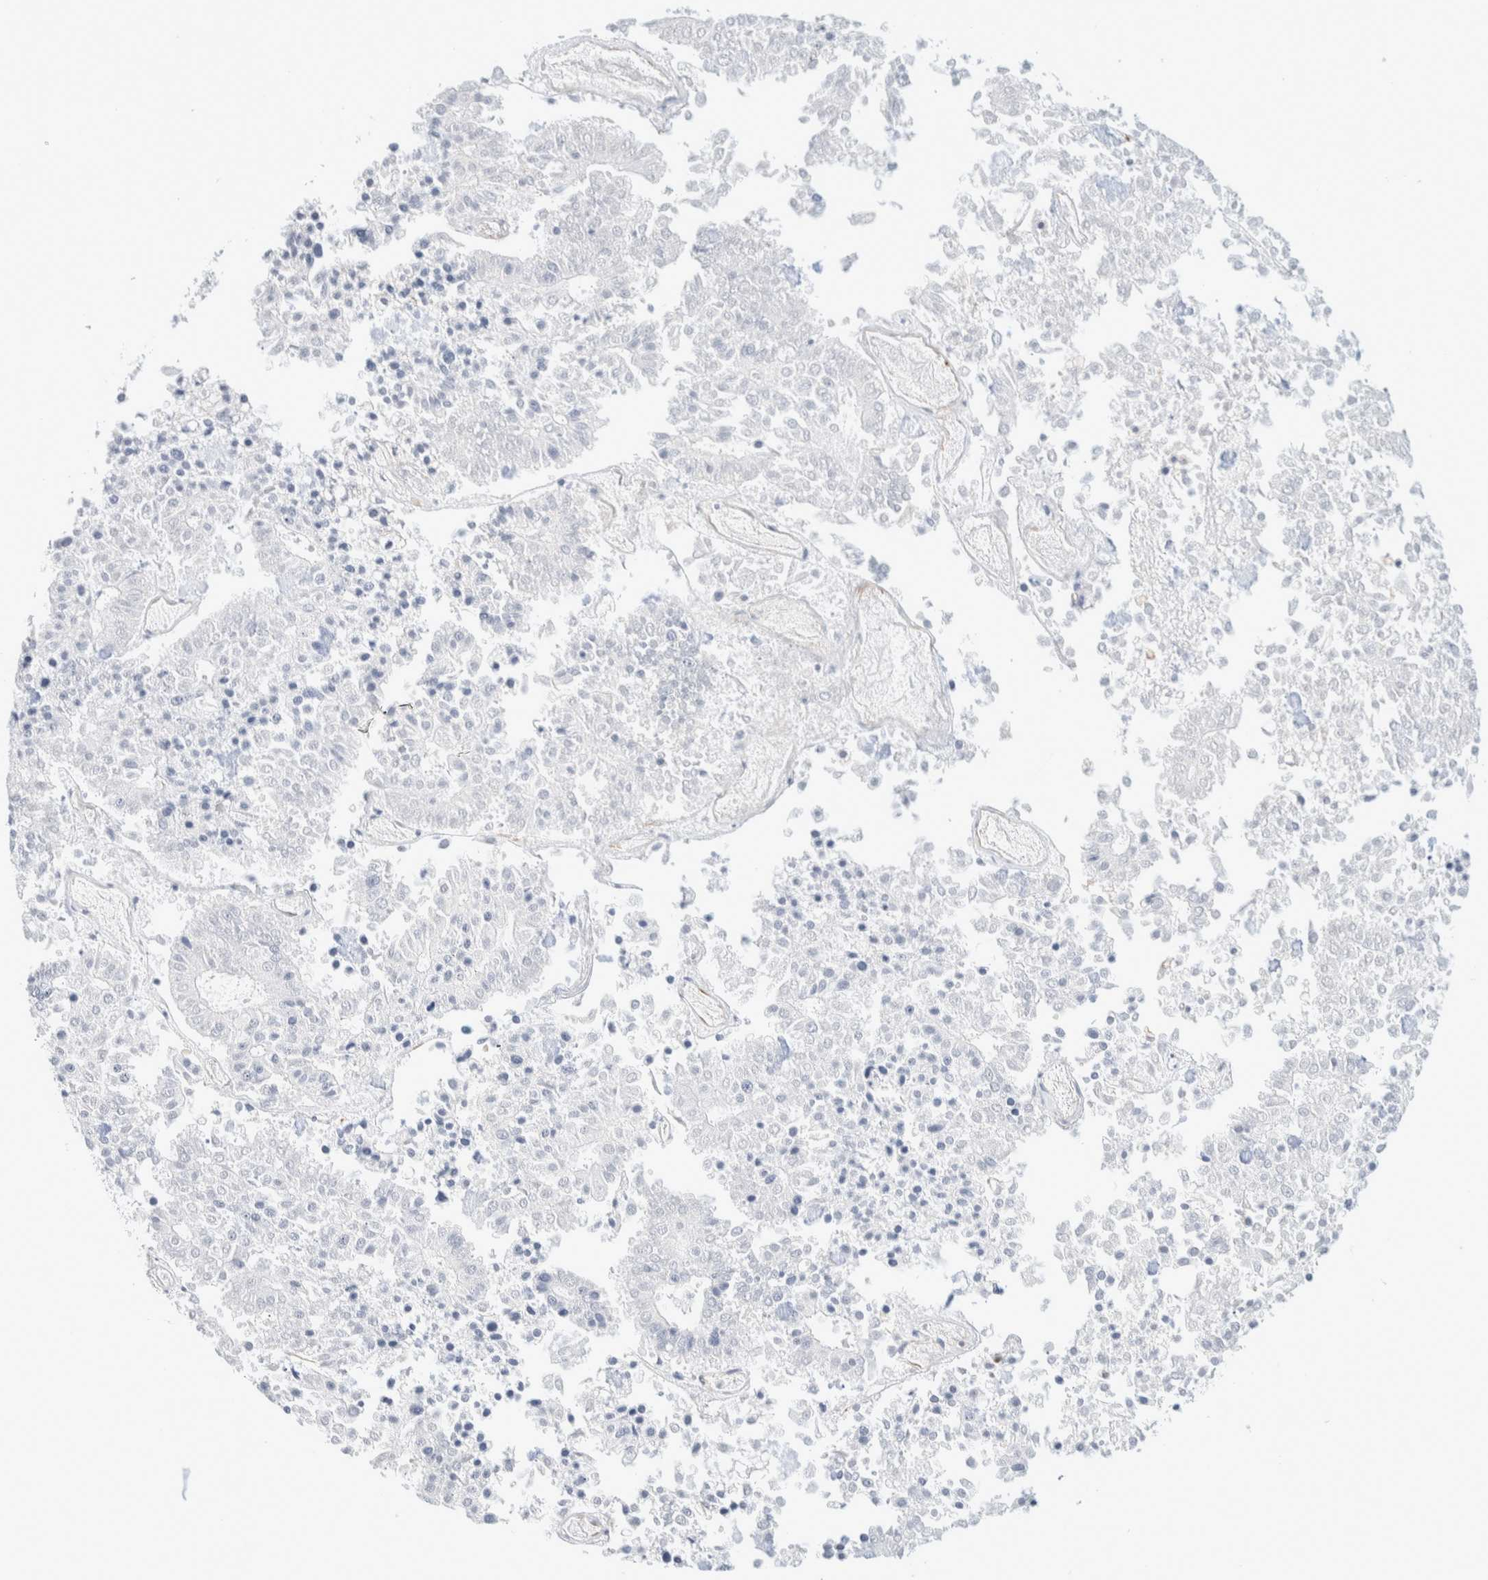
{"staining": {"intensity": "negative", "quantity": "none", "location": "none"}, "tissue": "pancreatic cancer", "cell_type": "Tumor cells", "image_type": "cancer", "snomed": [{"axis": "morphology", "description": "Adenocarcinoma, NOS"}, {"axis": "topography", "description": "Pancreas"}], "caption": "Tumor cells show no significant positivity in pancreatic adenocarcinoma.", "gene": "ATCAY", "patient": {"sex": "male", "age": 50}}